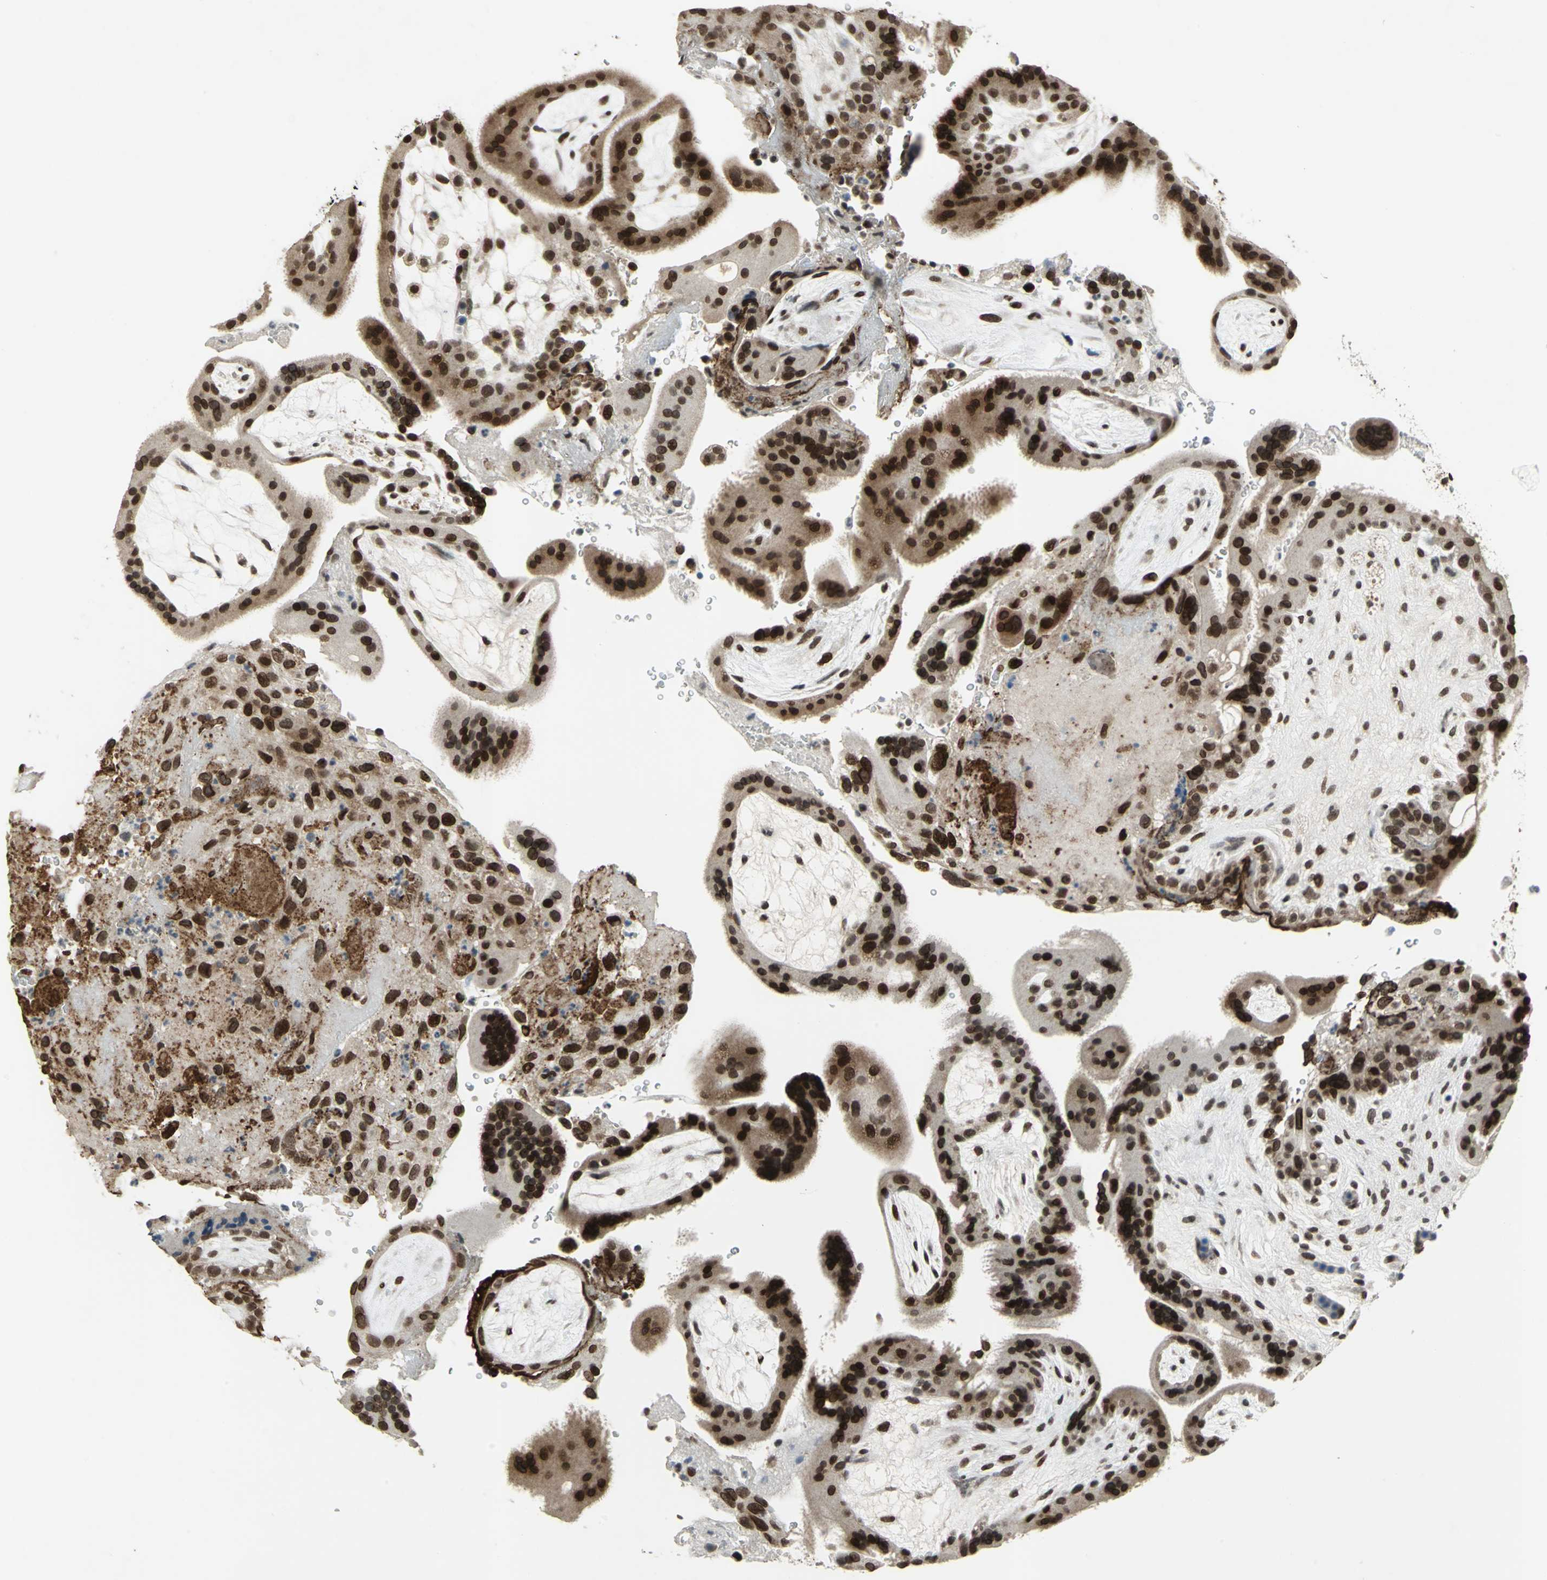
{"staining": {"intensity": "strong", "quantity": ">75%", "location": "cytoplasmic/membranous,nuclear"}, "tissue": "placenta", "cell_type": "Decidual cells", "image_type": "normal", "snomed": [{"axis": "morphology", "description": "Normal tissue, NOS"}, {"axis": "topography", "description": "Placenta"}], "caption": "Protein expression analysis of normal placenta exhibits strong cytoplasmic/membranous,nuclear positivity in approximately >75% of decidual cells. The staining was performed using DAB to visualize the protein expression in brown, while the nuclei were stained in blue with hematoxylin (Magnification: 20x).", "gene": "ISY1", "patient": {"sex": "female", "age": 19}}